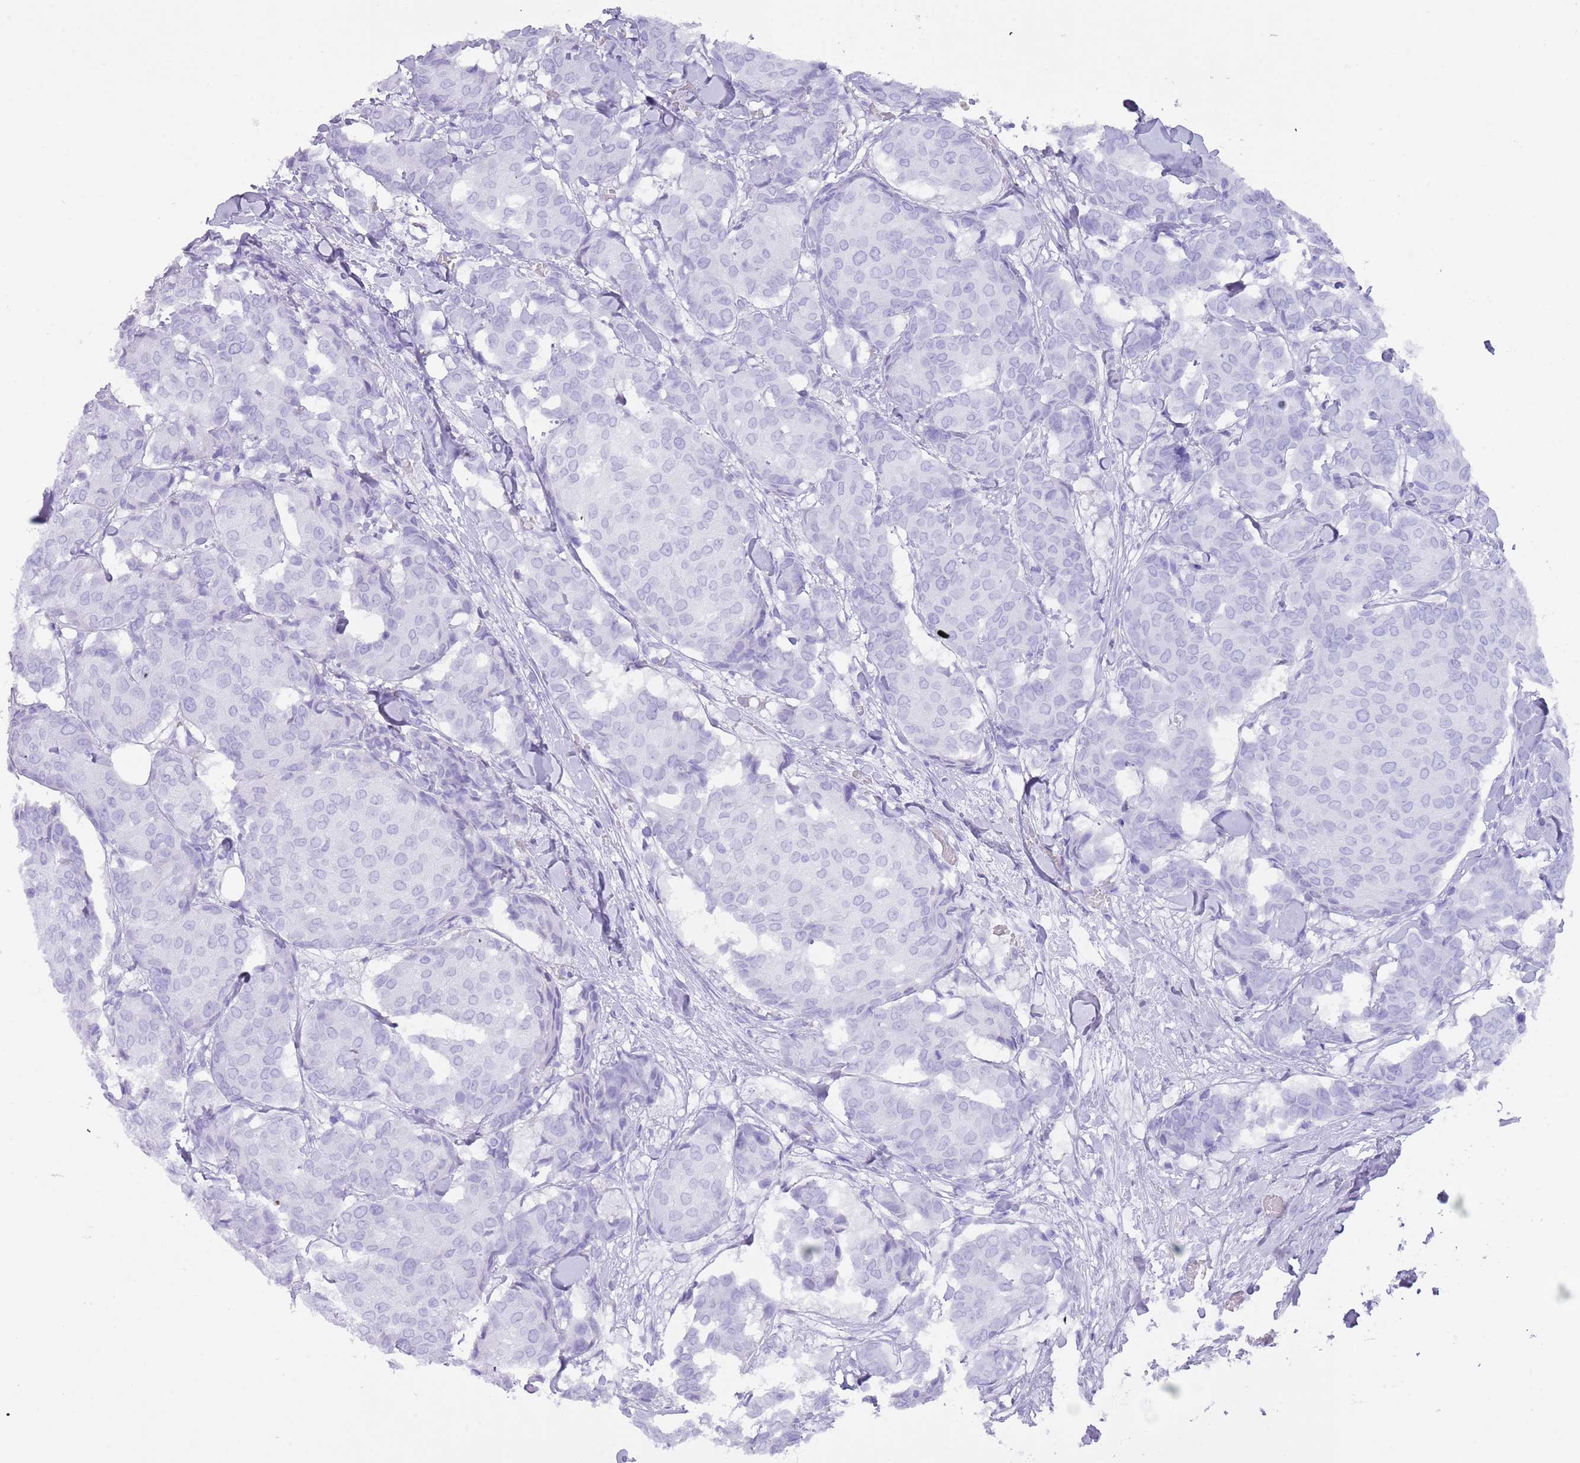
{"staining": {"intensity": "negative", "quantity": "none", "location": "none"}, "tissue": "breast cancer", "cell_type": "Tumor cells", "image_type": "cancer", "snomed": [{"axis": "morphology", "description": "Duct carcinoma"}, {"axis": "topography", "description": "Breast"}], "caption": "Tumor cells show no significant protein expression in breast cancer (intraductal carcinoma).", "gene": "HDAC8", "patient": {"sex": "female", "age": 75}}